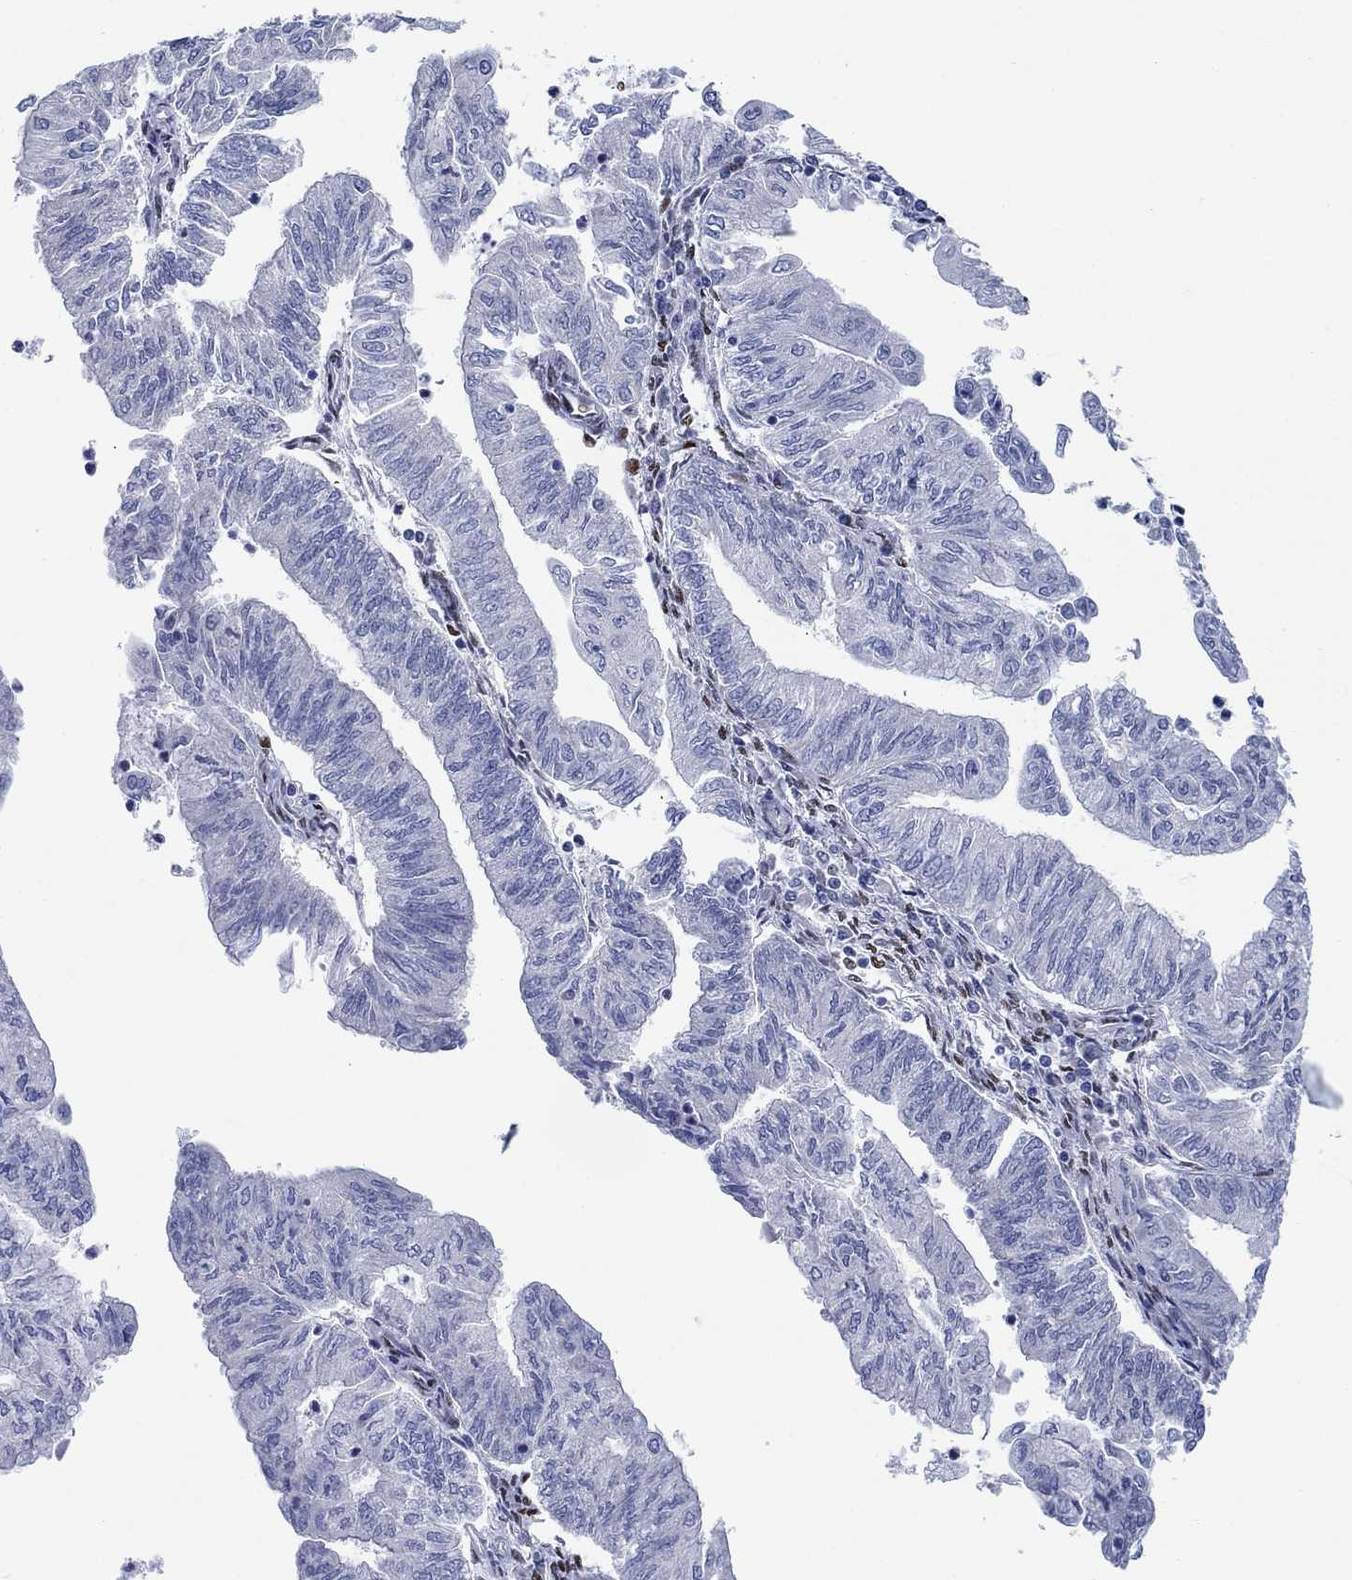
{"staining": {"intensity": "negative", "quantity": "none", "location": "none"}, "tissue": "endometrial cancer", "cell_type": "Tumor cells", "image_type": "cancer", "snomed": [{"axis": "morphology", "description": "Adenocarcinoma, NOS"}, {"axis": "topography", "description": "Endometrium"}], "caption": "Immunohistochemical staining of endometrial cancer (adenocarcinoma) shows no significant staining in tumor cells.", "gene": "ZEB1", "patient": {"sex": "female", "age": 59}}